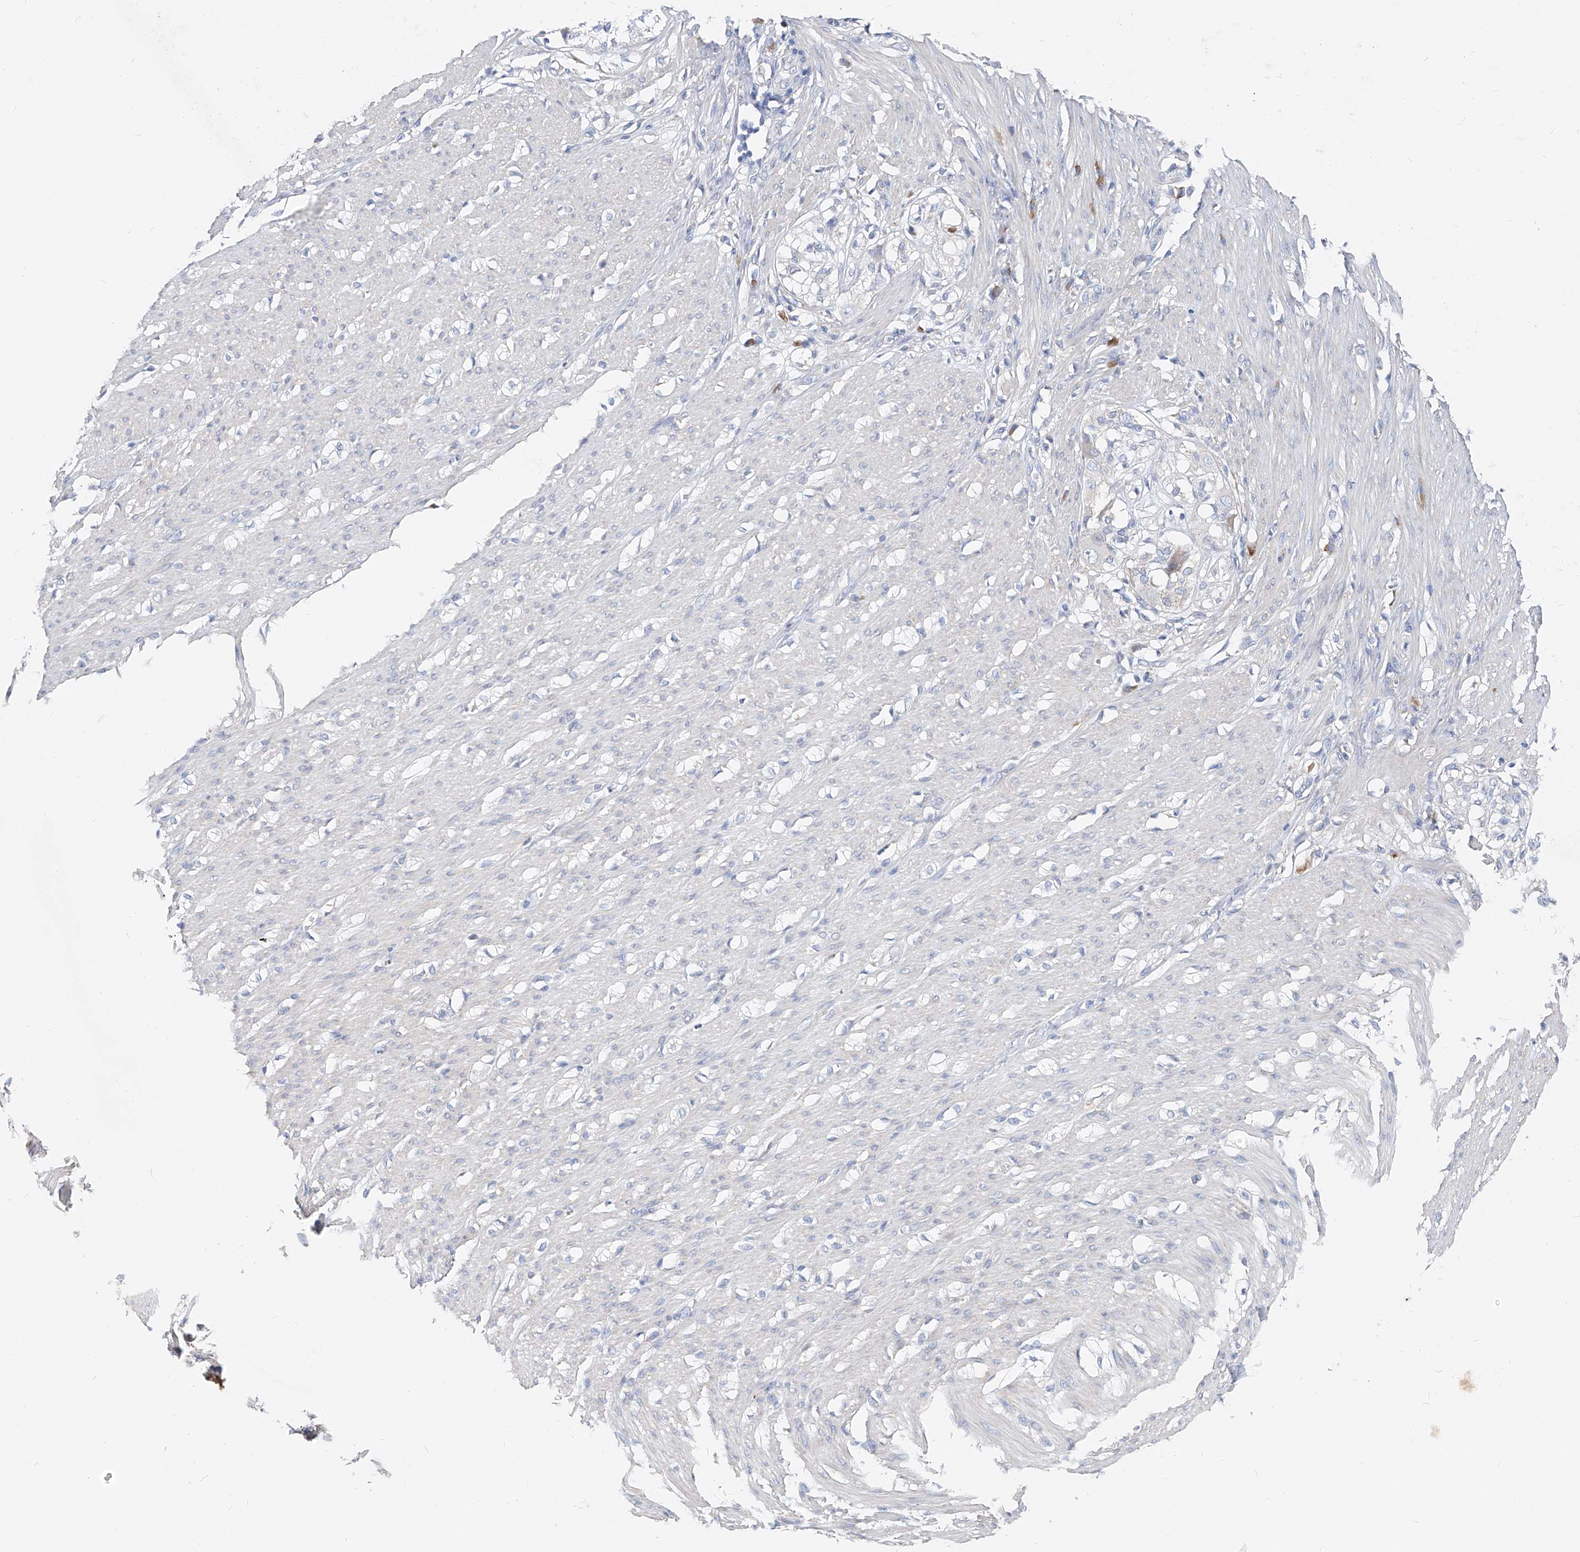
{"staining": {"intensity": "negative", "quantity": "none", "location": "none"}, "tissue": "smooth muscle", "cell_type": "Smooth muscle cells", "image_type": "normal", "snomed": [{"axis": "morphology", "description": "Normal tissue, NOS"}, {"axis": "morphology", "description": "Adenocarcinoma, NOS"}, {"axis": "topography", "description": "Colon"}, {"axis": "topography", "description": "Peripheral nerve tissue"}], "caption": "Micrograph shows no significant protein expression in smooth muscle cells of benign smooth muscle.", "gene": "UFL1", "patient": {"sex": "male", "age": 14}}